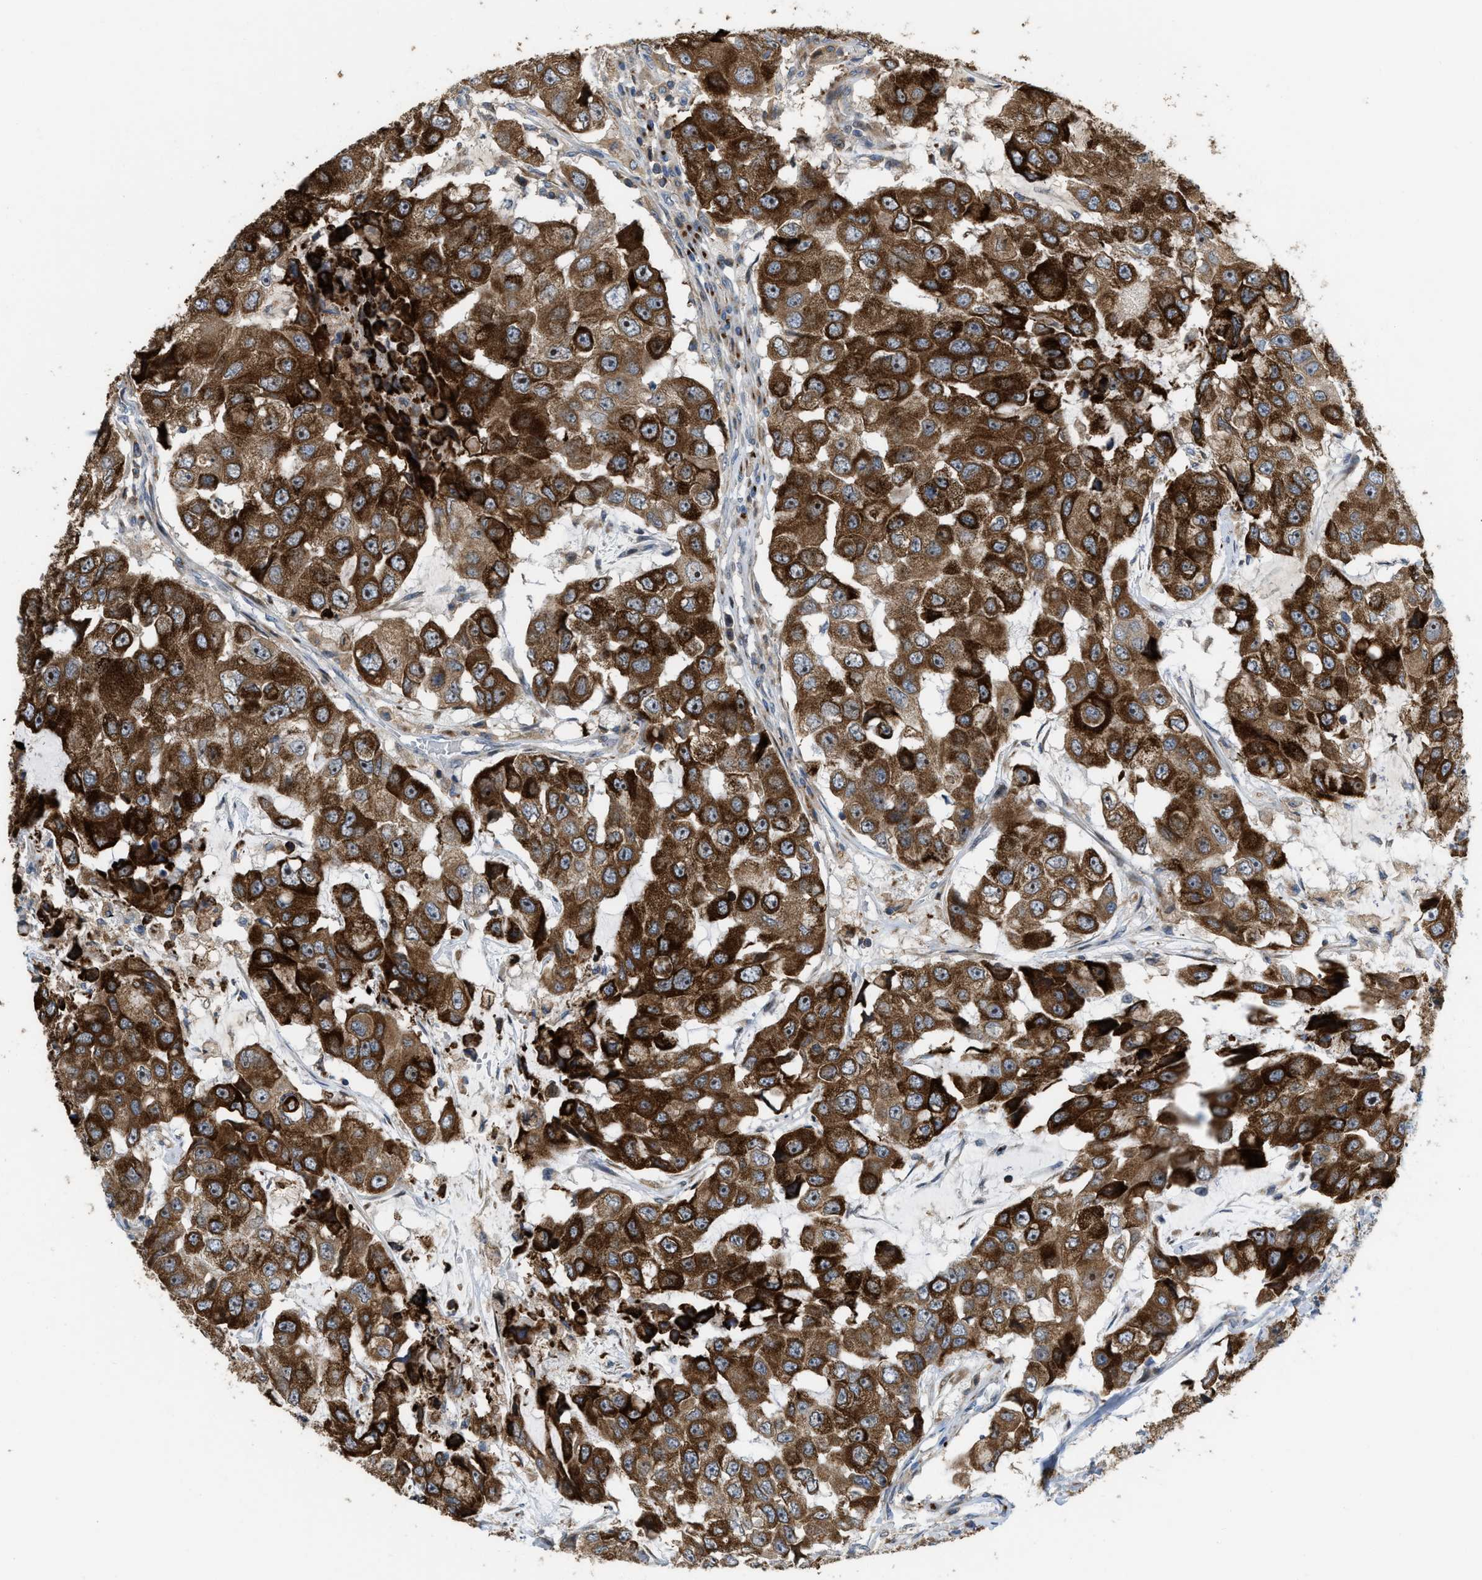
{"staining": {"intensity": "strong", "quantity": ">75%", "location": "cytoplasmic/membranous"}, "tissue": "breast cancer", "cell_type": "Tumor cells", "image_type": "cancer", "snomed": [{"axis": "morphology", "description": "Duct carcinoma"}, {"axis": "topography", "description": "Breast"}], "caption": "A high-resolution micrograph shows IHC staining of invasive ductal carcinoma (breast), which reveals strong cytoplasmic/membranous staining in approximately >75% of tumor cells.", "gene": "DIPK1A", "patient": {"sex": "female", "age": 27}}